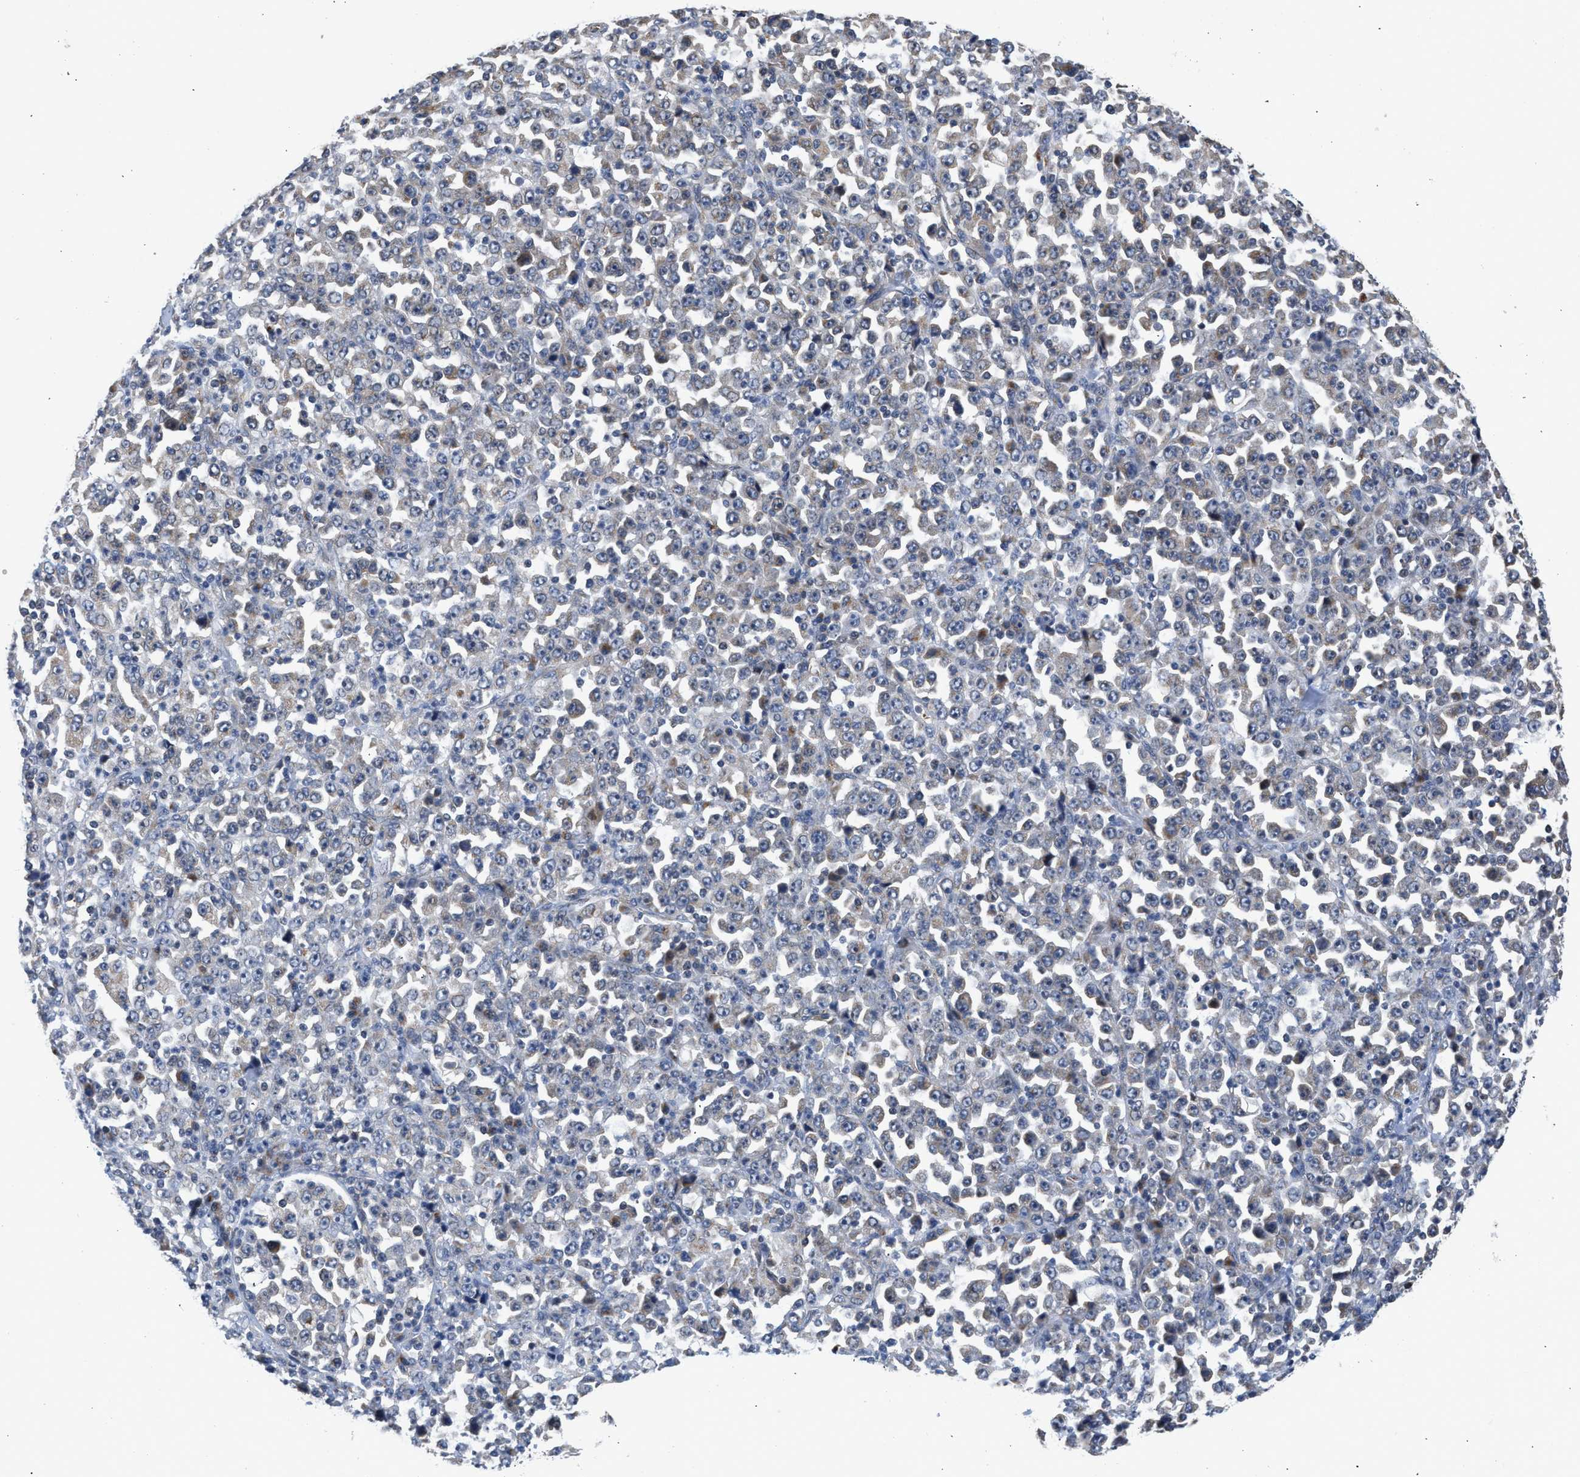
{"staining": {"intensity": "weak", "quantity": "<25%", "location": "cytoplasmic/membranous"}, "tissue": "stomach cancer", "cell_type": "Tumor cells", "image_type": "cancer", "snomed": [{"axis": "morphology", "description": "Normal tissue, NOS"}, {"axis": "morphology", "description": "Adenocarcinoma, NOS"}, {"axis": "topography", "description": "Stomach, upper"}, {"axis": "topography", "description": "Stomach"}], "caption": "The immunohistochemistry photomicrograph has no significant expression in tumor cells of stomach adenocarcinoma tissue. Nuclei are stained in blue.", "gene": "PIM1", "patient": {"sex": "male", "age": 59}}